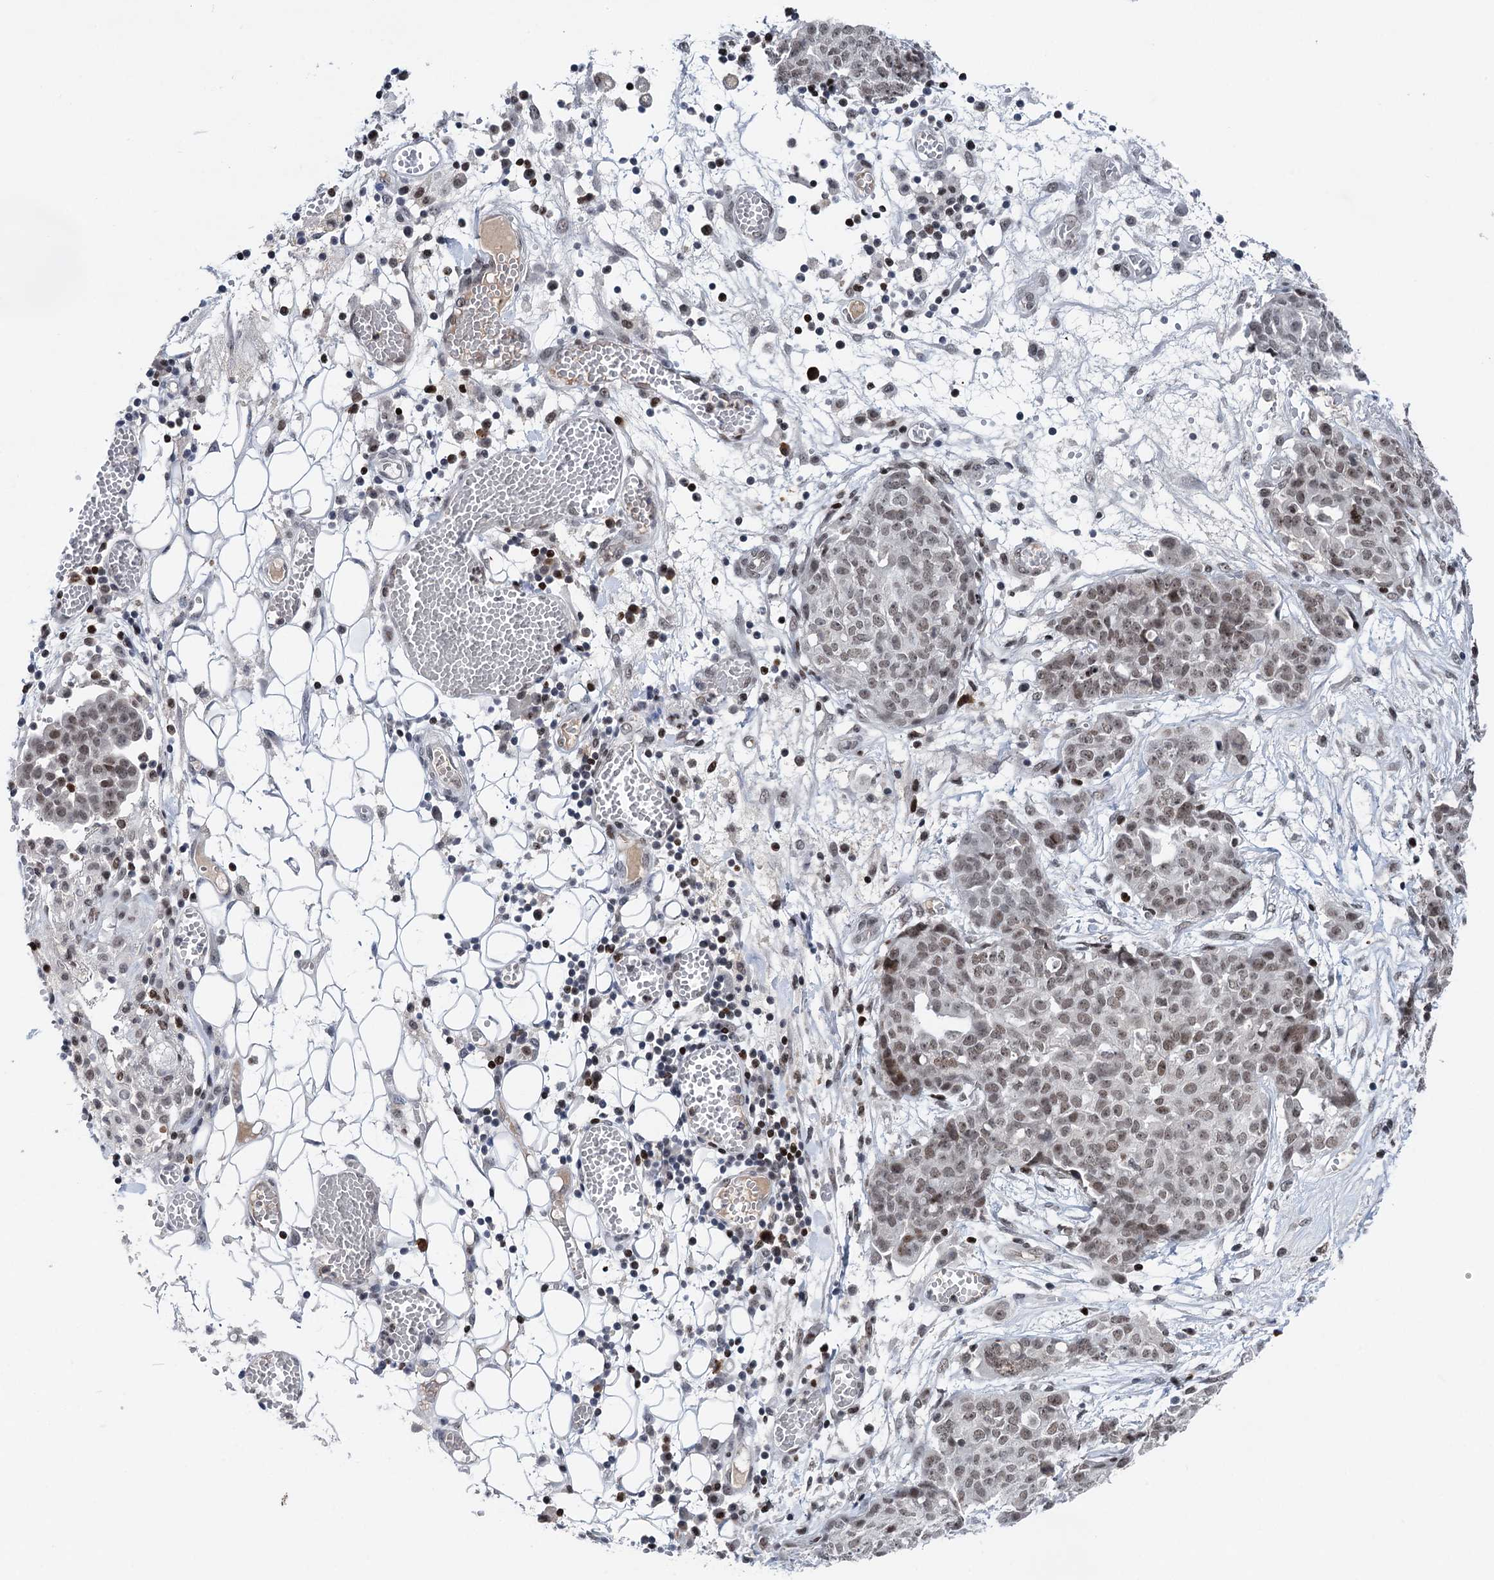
{"staining": {"intensity": "weak", "quantity": ">75%", "location": "nuclear"}, "tissue": "ovarian cancer", "cell_type": "Tumor cells", "image_type": "cancer", "snomed": [{"axis": "morphology", "description": "Cystadenocarcinoma, serous, NOS"}, {"axis": "topography", "description": "Soft tissue"}, {"axis": "topography", "description": "Ovary"}], "caption": "A high-resolution micrograph shows immunohistochemistry staining of serous cystadenocarcinoma (ovarian), which shows weak nuclear staining in approximately >75% of tumor cells.", "gene": "ZCCHC10", "patient": {"sex": "female", "age": 57}}